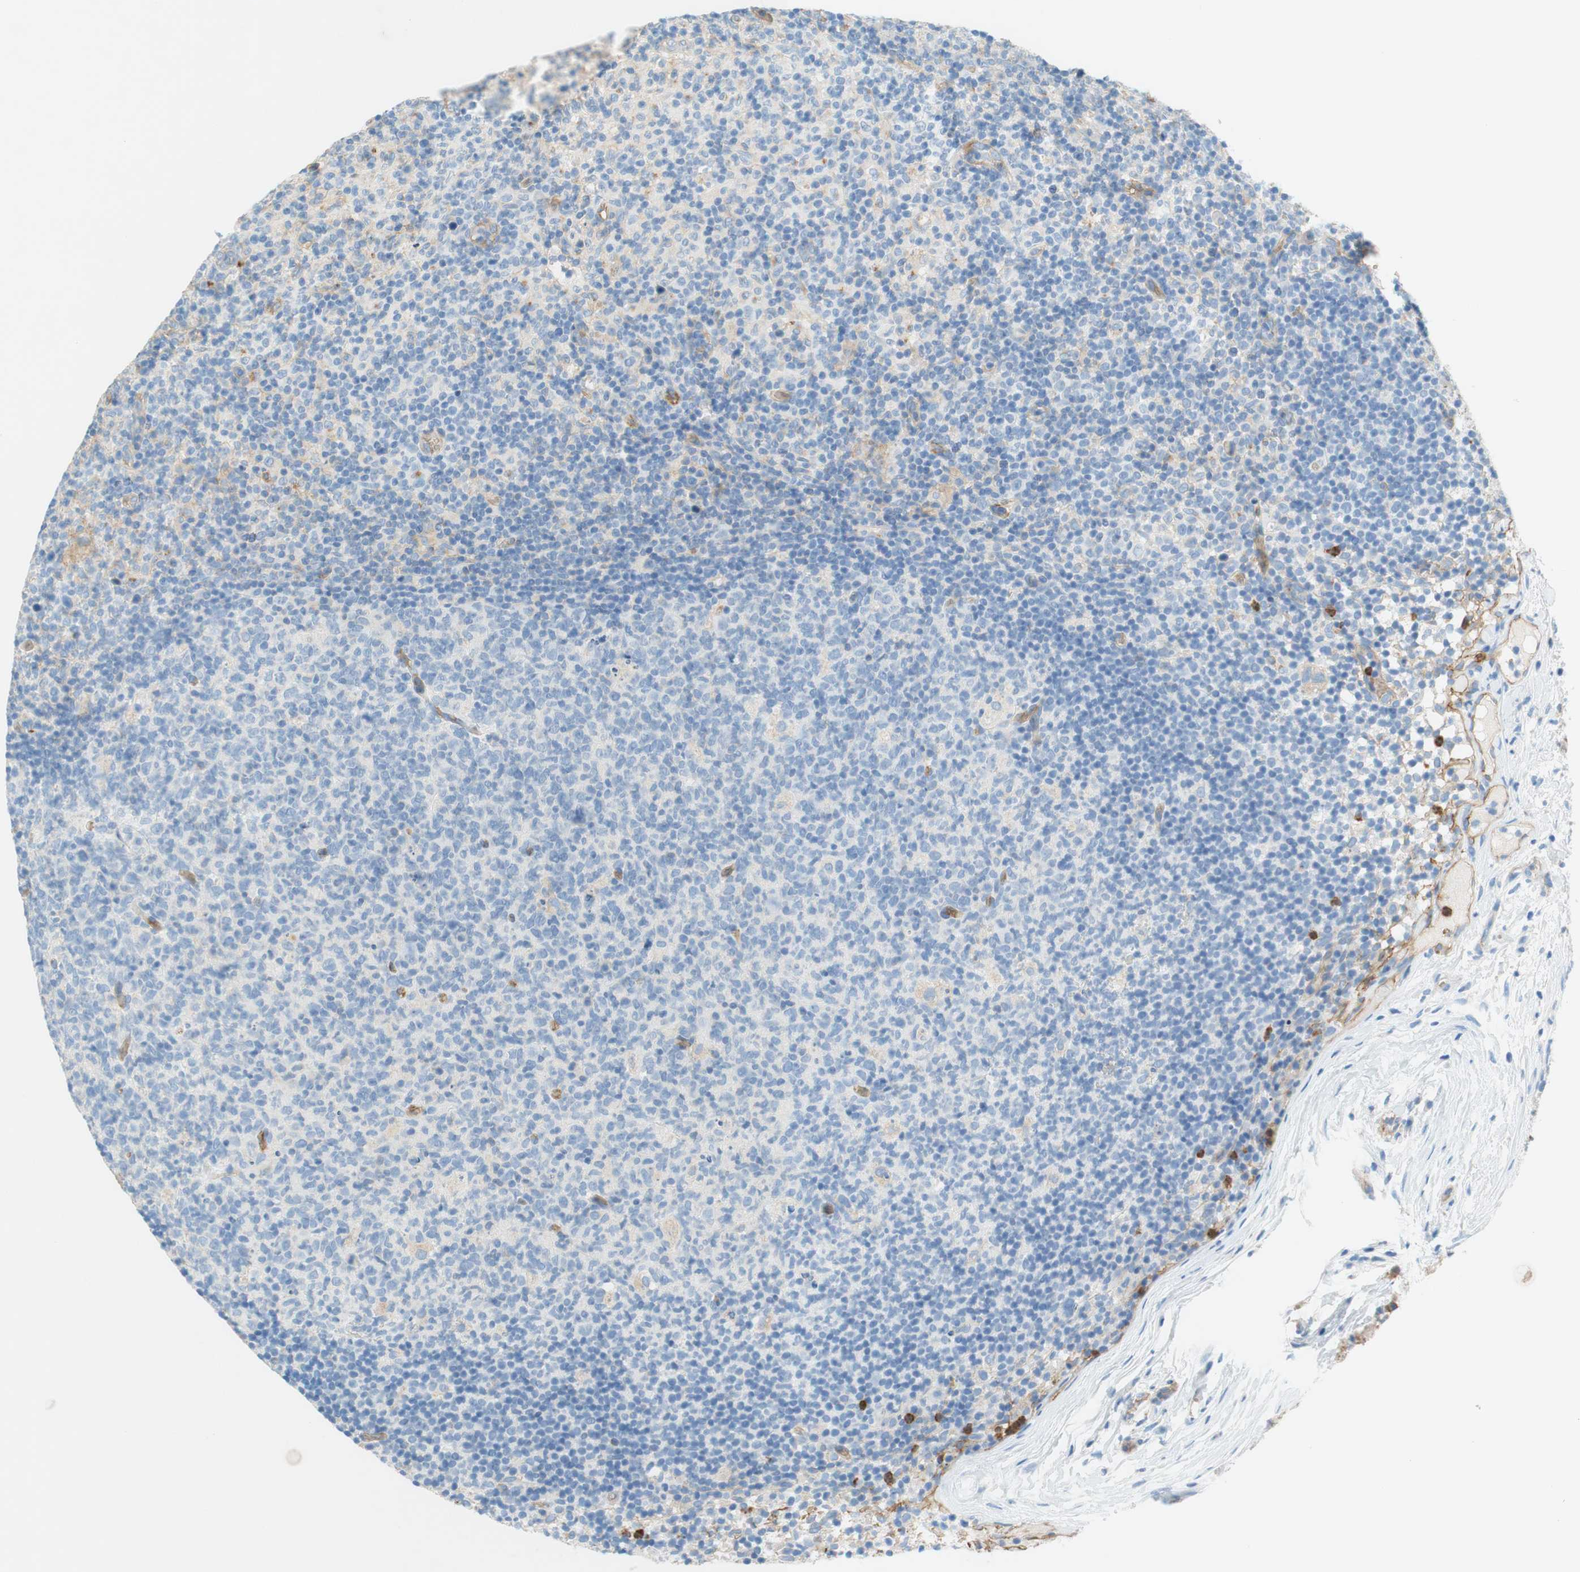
{"staining": {"intensity": "negative", "quantity": "none", "location": "none"}, "tissue": "lymph node", "cell_type": "Germinal center cells", "image_type": "normal", "snomed": [{"axis": "morphology", "description": "Normal tissue, NOS"}, {"axis": "morphology", "description": "Inflammation, NOS"}, {"axis": "topography", "description": "Lymph node"}], "caption": "Immunohistochemistry (IHC) histopathology image of benign lymph node: human lymph node stained with DAB (3,3'-diaminobenzidine) demonstrates no significant protein positivity in germinal center cells.", "gene": "STOM", "patient": {"sex": "male", "age": 55}}